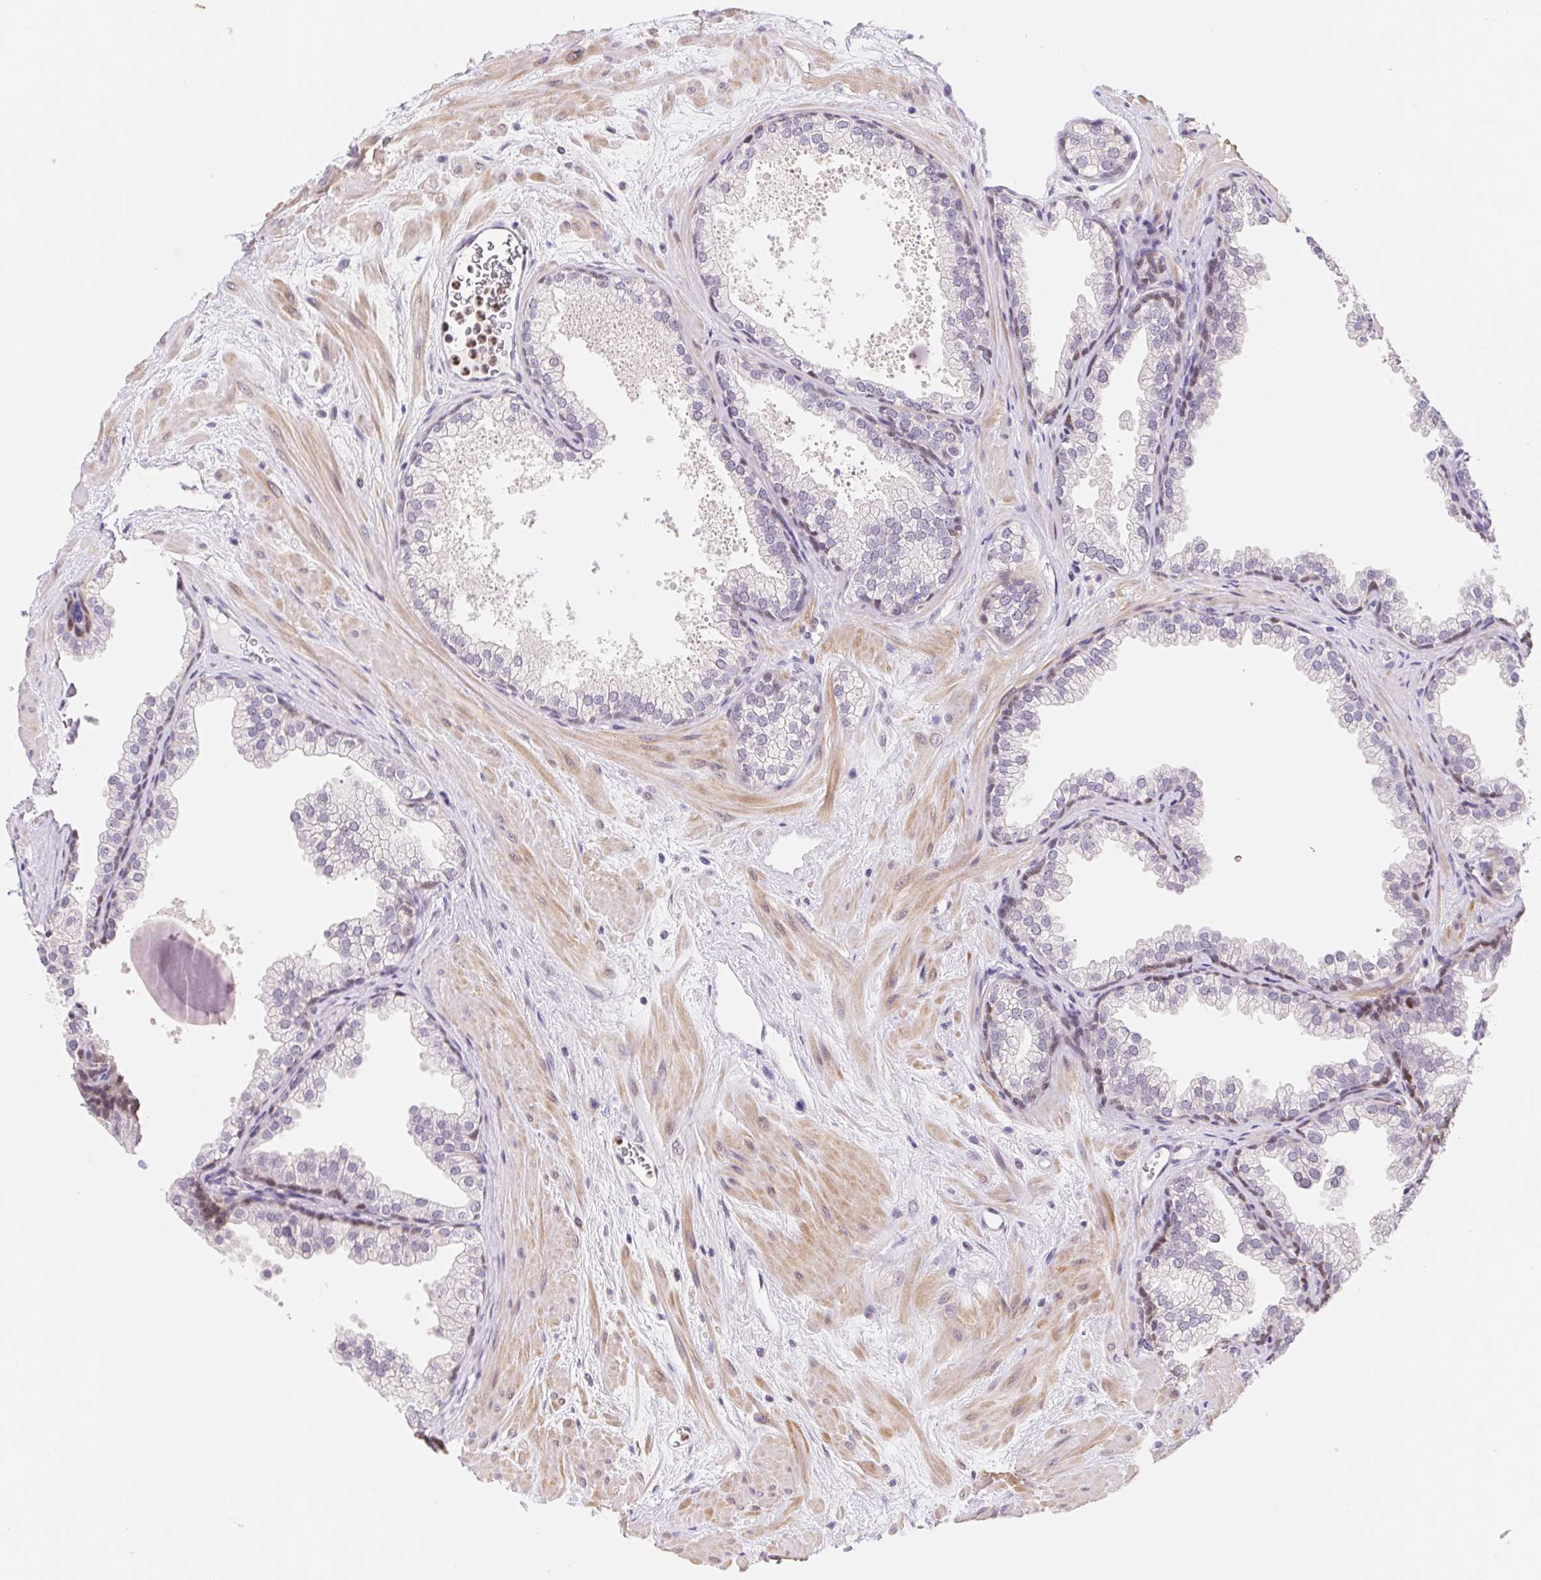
{"staining": {"intensity": "weak", "quantity": "<25%", "location": "nuclear"}, "tissue": "prostate", "cell_type": "Glandular cells", "image_type": "normal", "snomed": [{"axis": "morphology", "description": "Normal tissue, NOS"}, {"axis": "topography", "description": "Prostate"}], "caption": "This is an IHC image of benign human prostate. There is no positivity in glandular cells.", "gene": "L3MBTL4", "patient": {"sex": "male", "age": 37}}